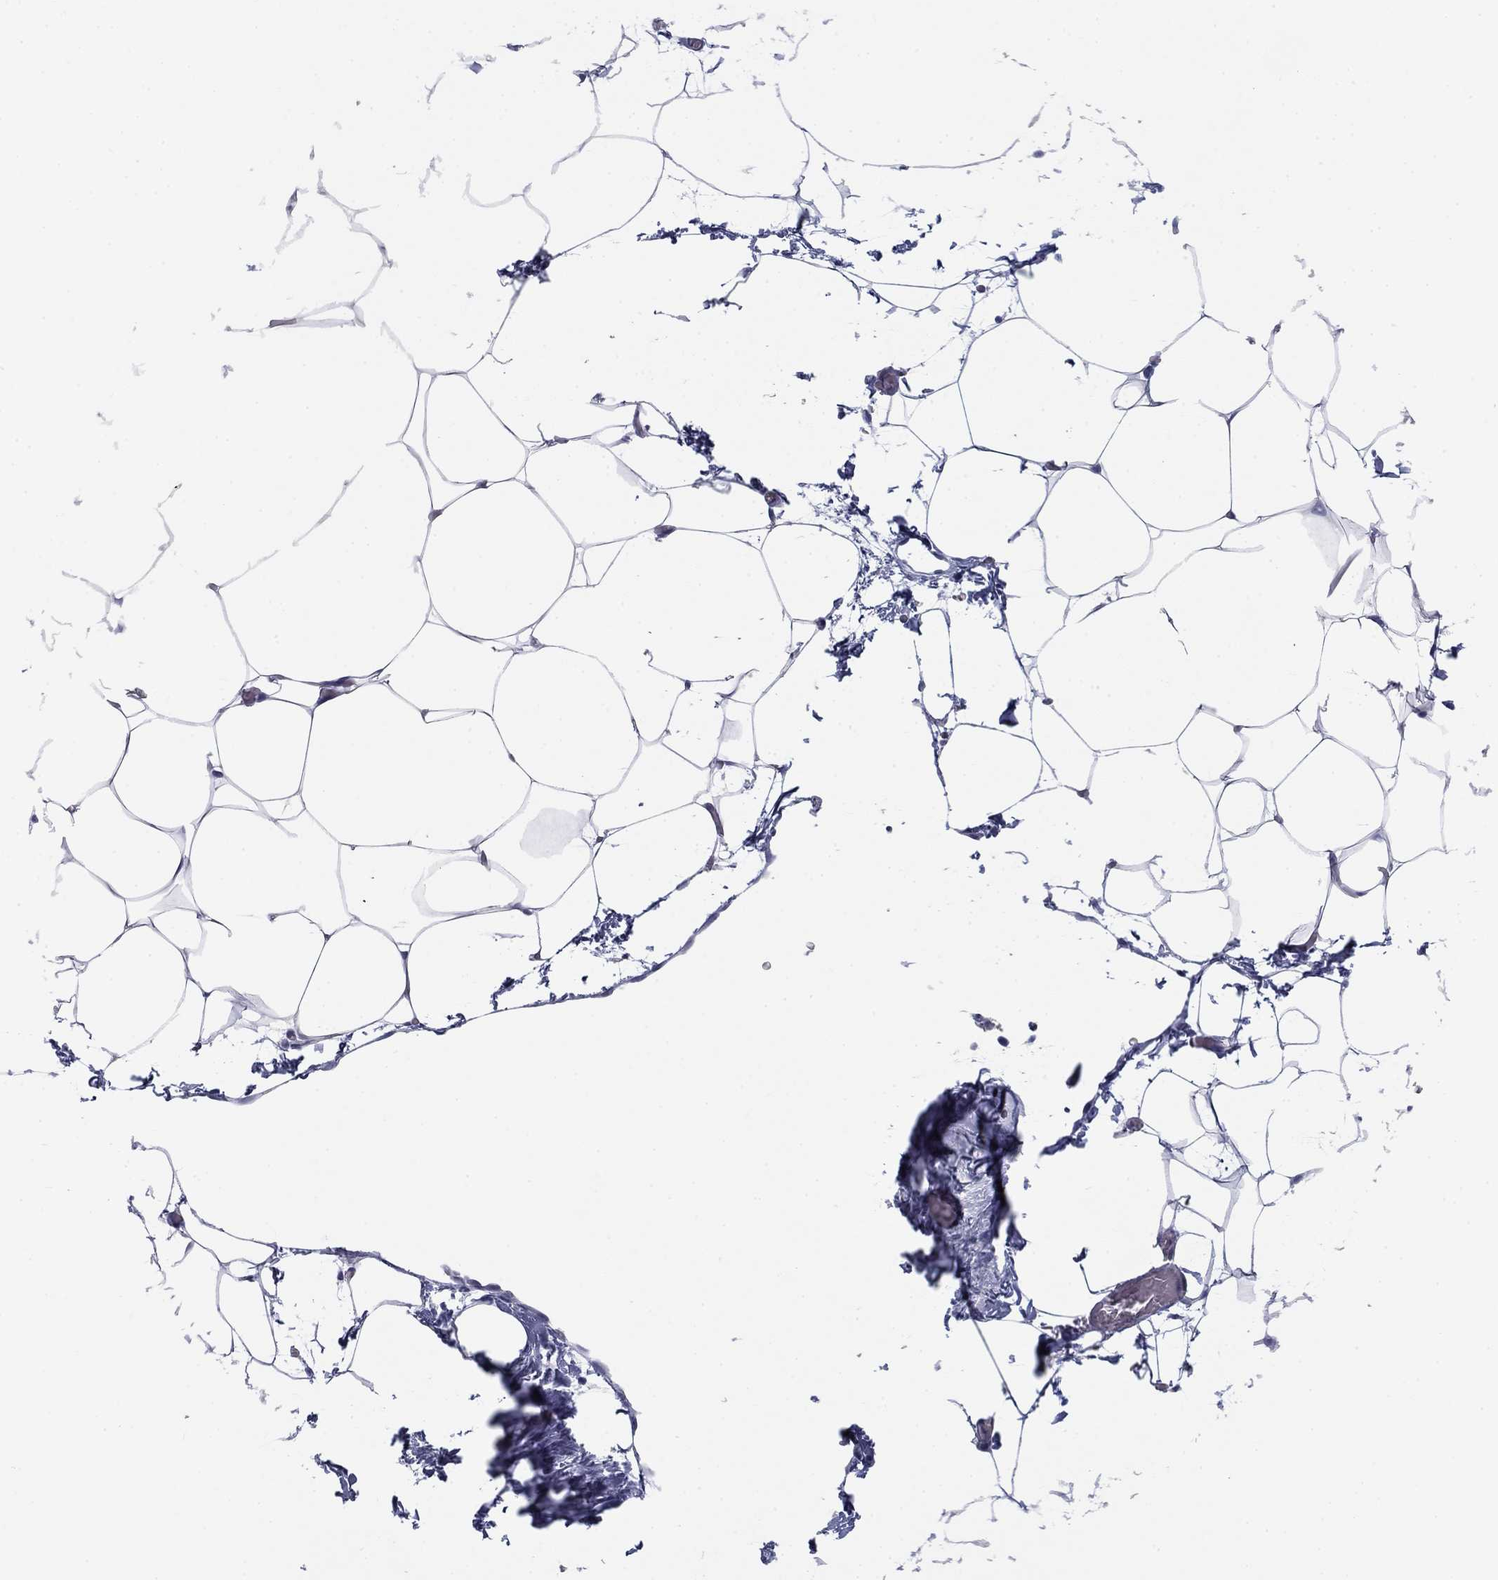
{"staining": {"intensity": "negative", "quantity": "none", "location": "none"}, "tissue": "adipose tissue", "cell_type": "Adipocytes", "image_type": "normal", "snomed": [{"axis": "morphology", "description": "Normal tissue, NOS"}, {"axis": "topography", "description": "Adipose tissue"}], "caption": "The immunohistochemistry (IHC) photomicrograph has no significant positivity in adipocytes of adipose tissue. (DAB (3,3'-diaminobenzidine) immunohistochemistry (IHC), high magnification).", "gene": "KCNH1", "patient": {"sex": "male", "age": 57}}